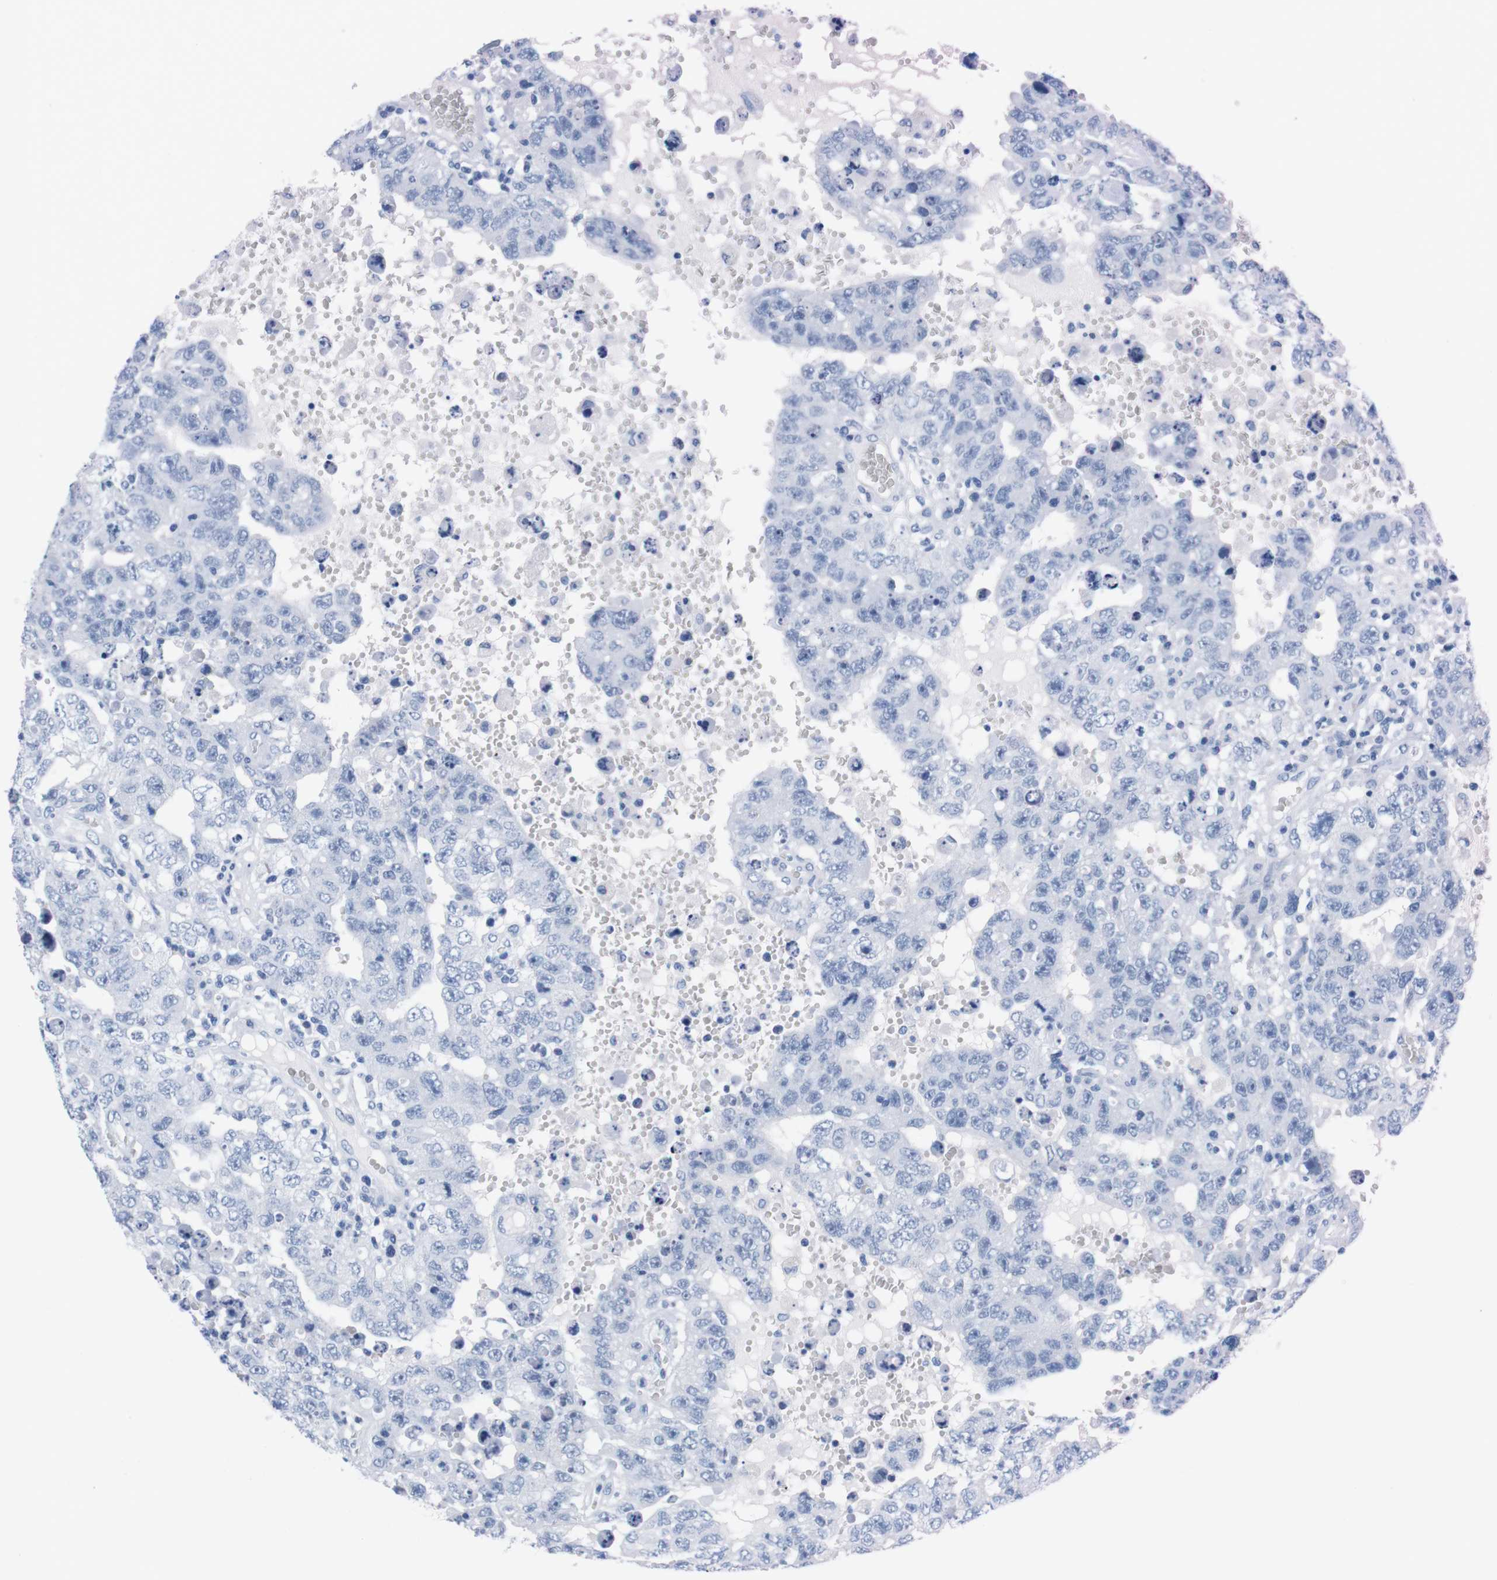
{"staining": {"intensity": "negative", "quantity": "none", "location": "none"}, "tissue": "testis cancer", "cell_type": "Tumor cells", "image_type": "cancer", "snomed": [{"axis": "morphology", "description": "Carcinoma, Embryonal, NOS"}, {"axis": "topography", "description": "Testis"}], "caption": "Immunohistochemistry histopathology image of testis embryonal carcinoma stained for a protein (brown), which exhibits no staining in tumor cells.", "gene": "CYP2C9", "patient": {"sex": "male", "age": 26}}